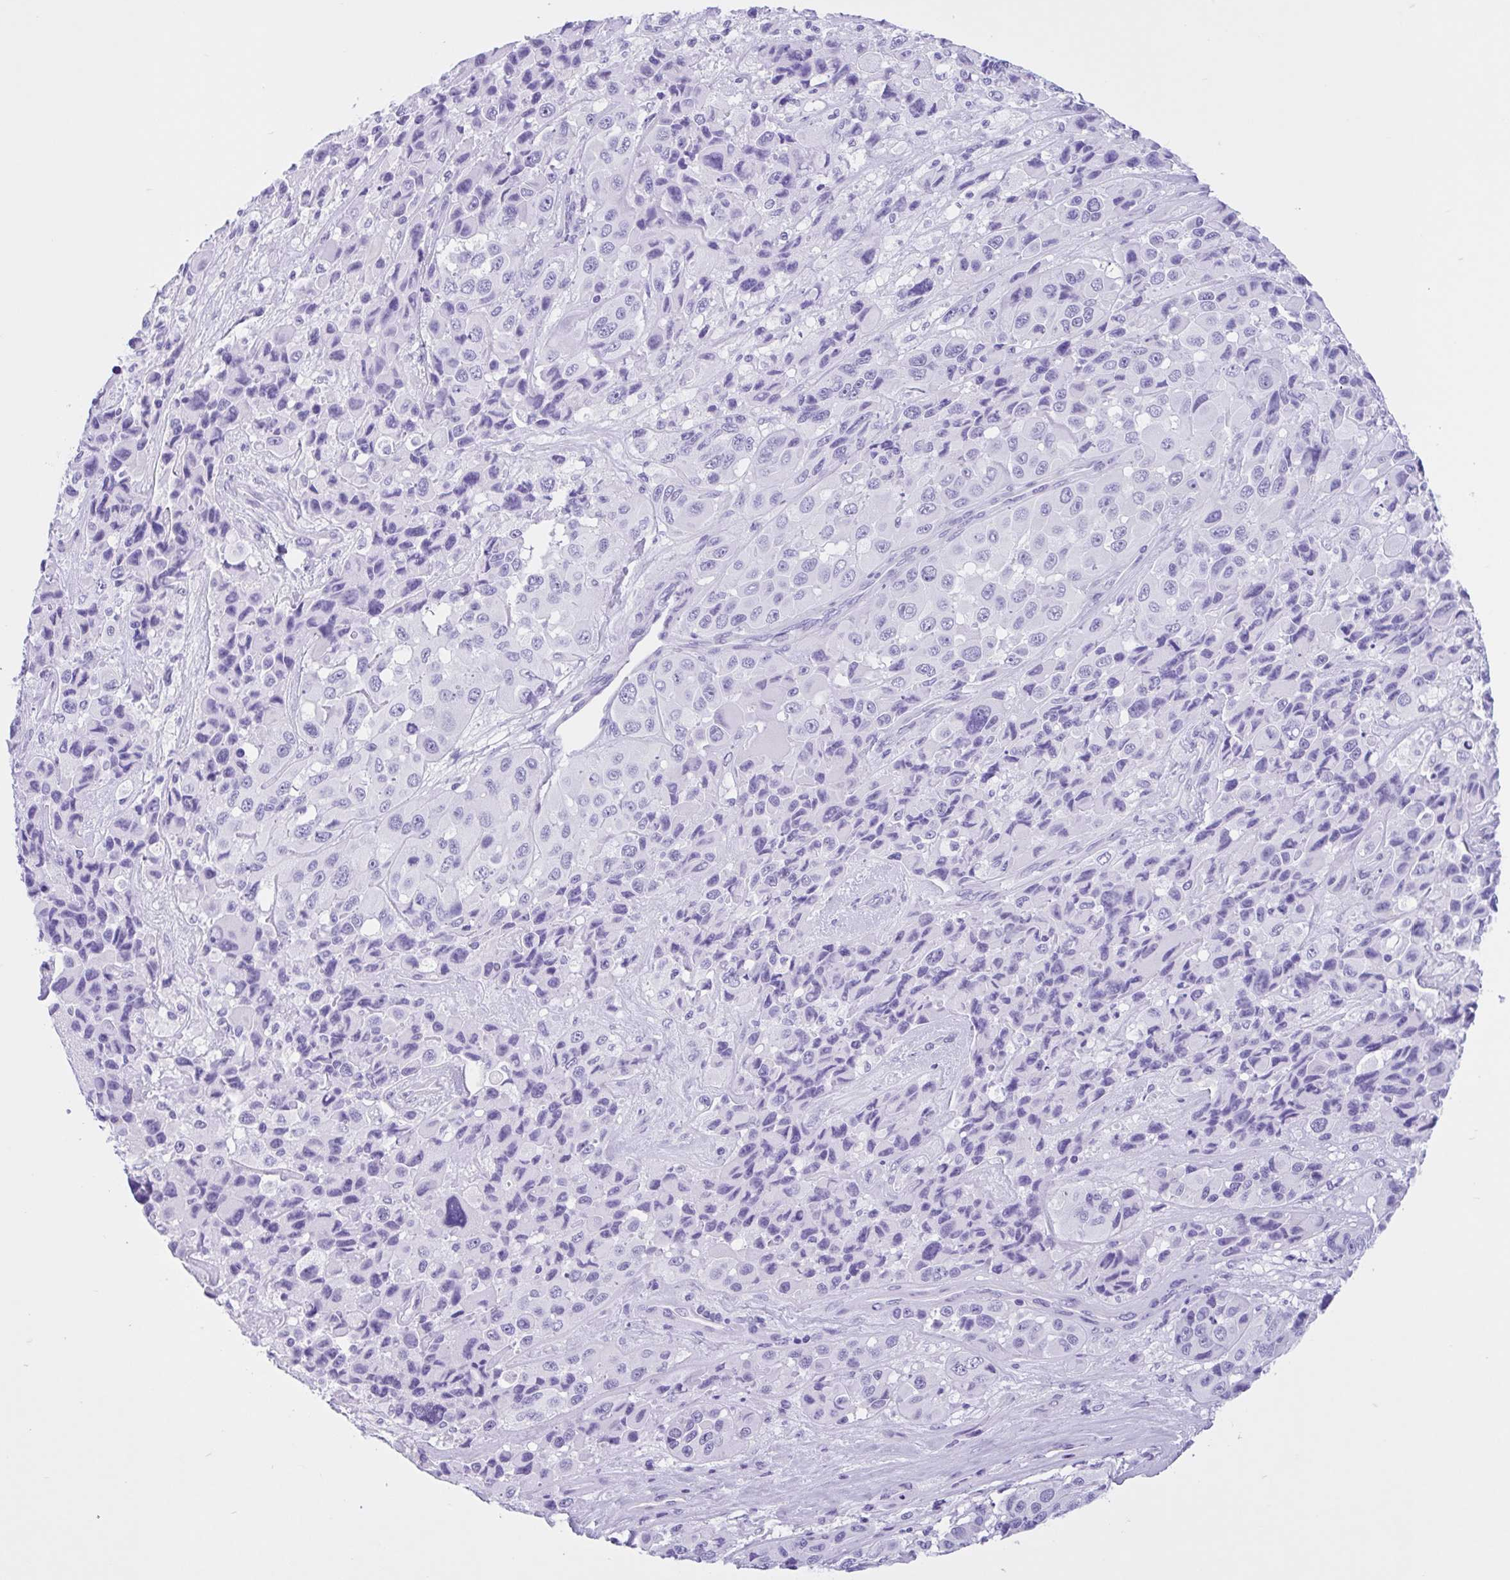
{"staining": {"intensity": "negative", "quantity": "none", "location": "none"}, "tissue": "melanoma", "cell_type": "Tumor cells", "image_type": "cancer", "snomed": [{"axis": "morphology", "description": "Malignant melanoma, Metastatic site"}, {"axis": "topography", "description": "Lymph node"}], "caption": "There is no significant expression in tumor cells of malignant melanoma (metastatic site). Brightfield microscopy of immunohistochemistry stained with DAB (3,3'-diaminobenzidine) (brown) and hematoxylin (blue), captured at high magnification.", "gene": "IAPP", "patient": {"sex": "female", "age": 65}}